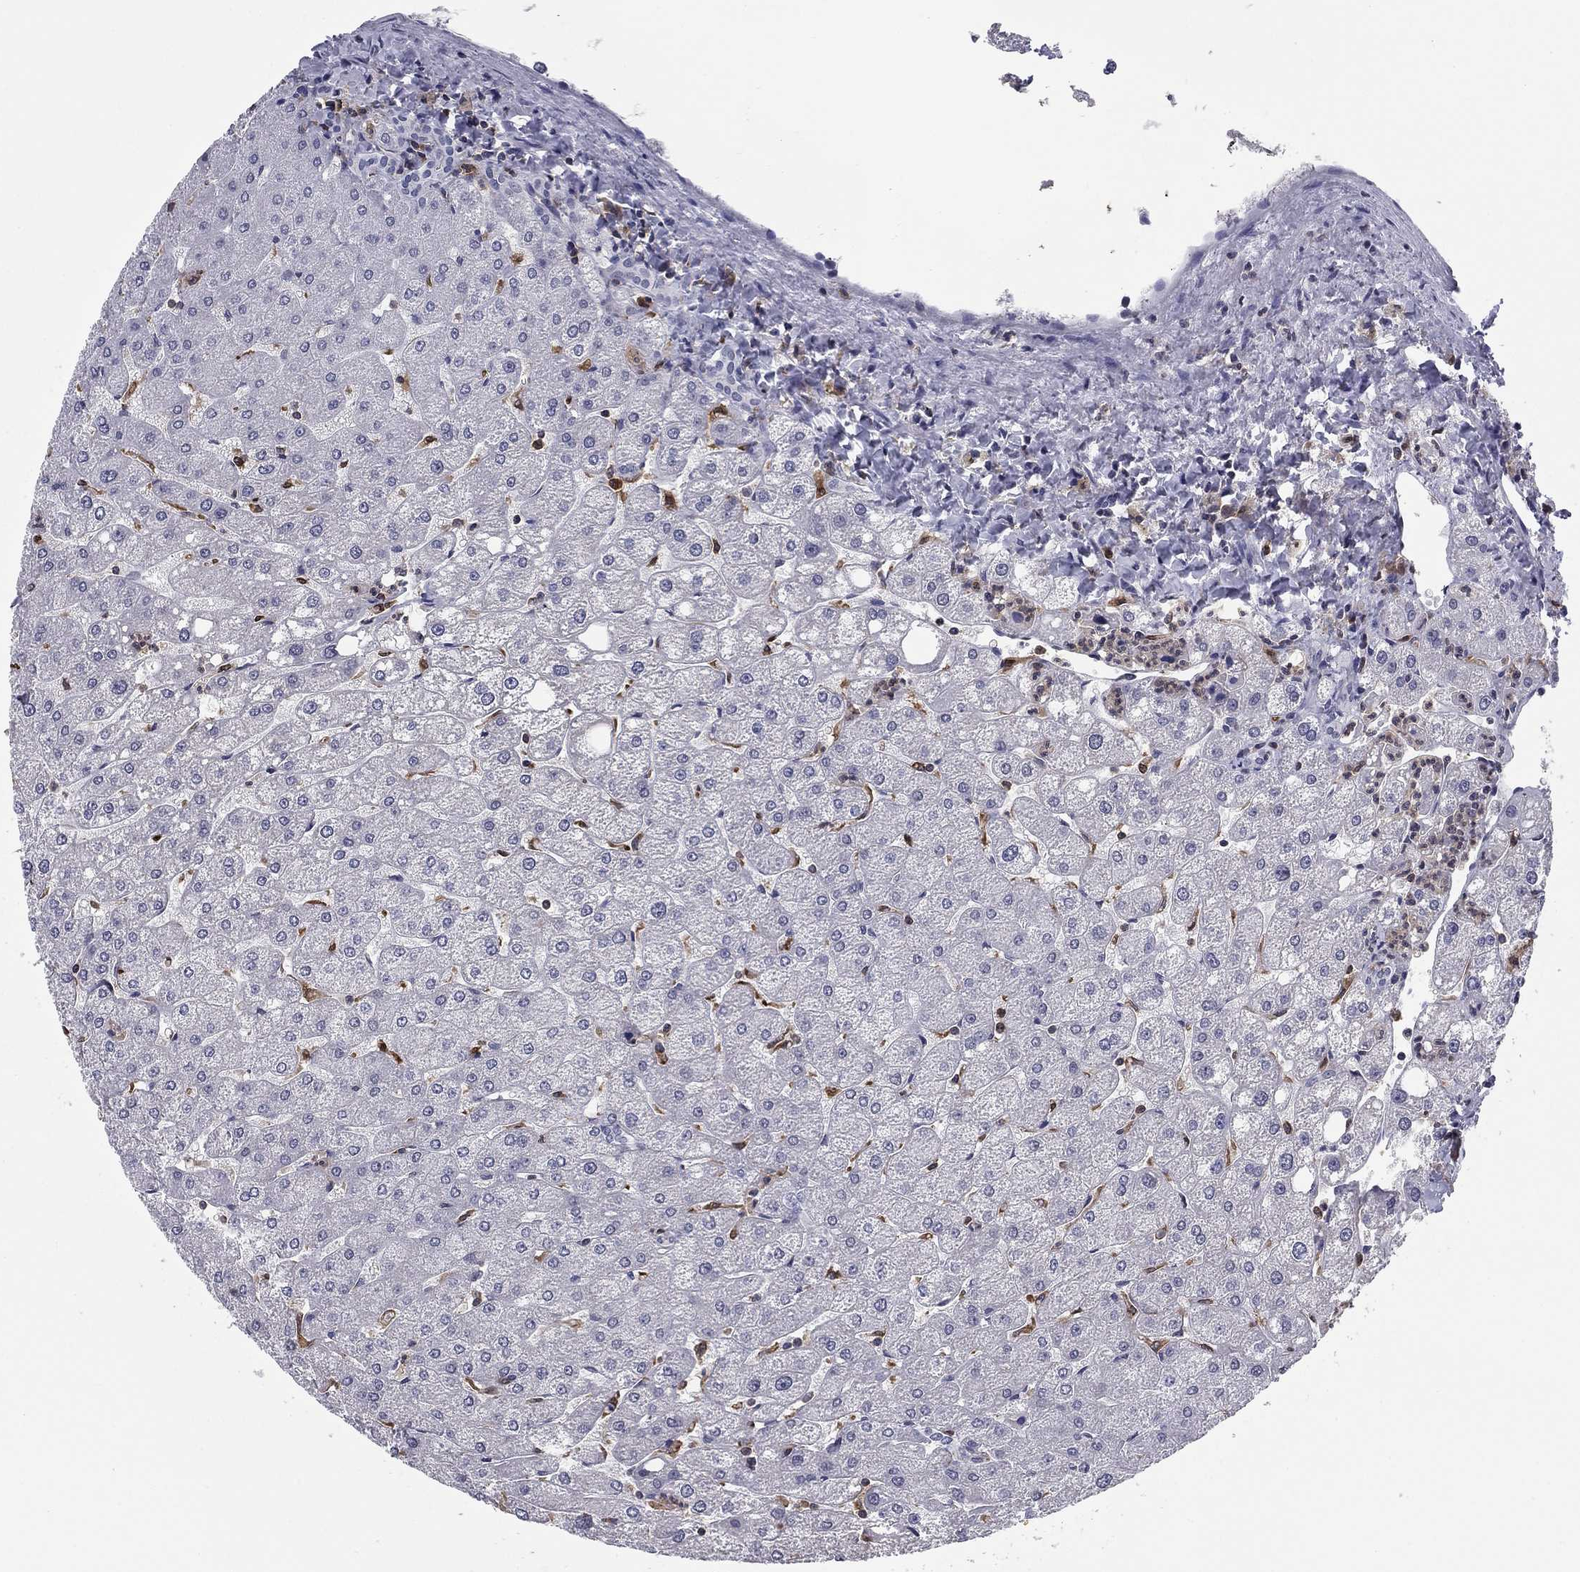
{"staining": {"intensity": "negative", "quantity": "none", "location": "none"}, "tissue": "liver", "cell_type": "Cholangiocytes", "image_type": "normal", "snomed": [{"axis": "morphology", "description": "Normal tissue, NOS"}, {"axis": "topography", "description": "Liver"}], "caption": "A high-resolution micrograph shows immunohistochemistry staining of unremarkable liver, which displays no significant staining in cholangiocytes.", "gene": "PLCB2", "patient": {"sex": "male", "age": 67}}